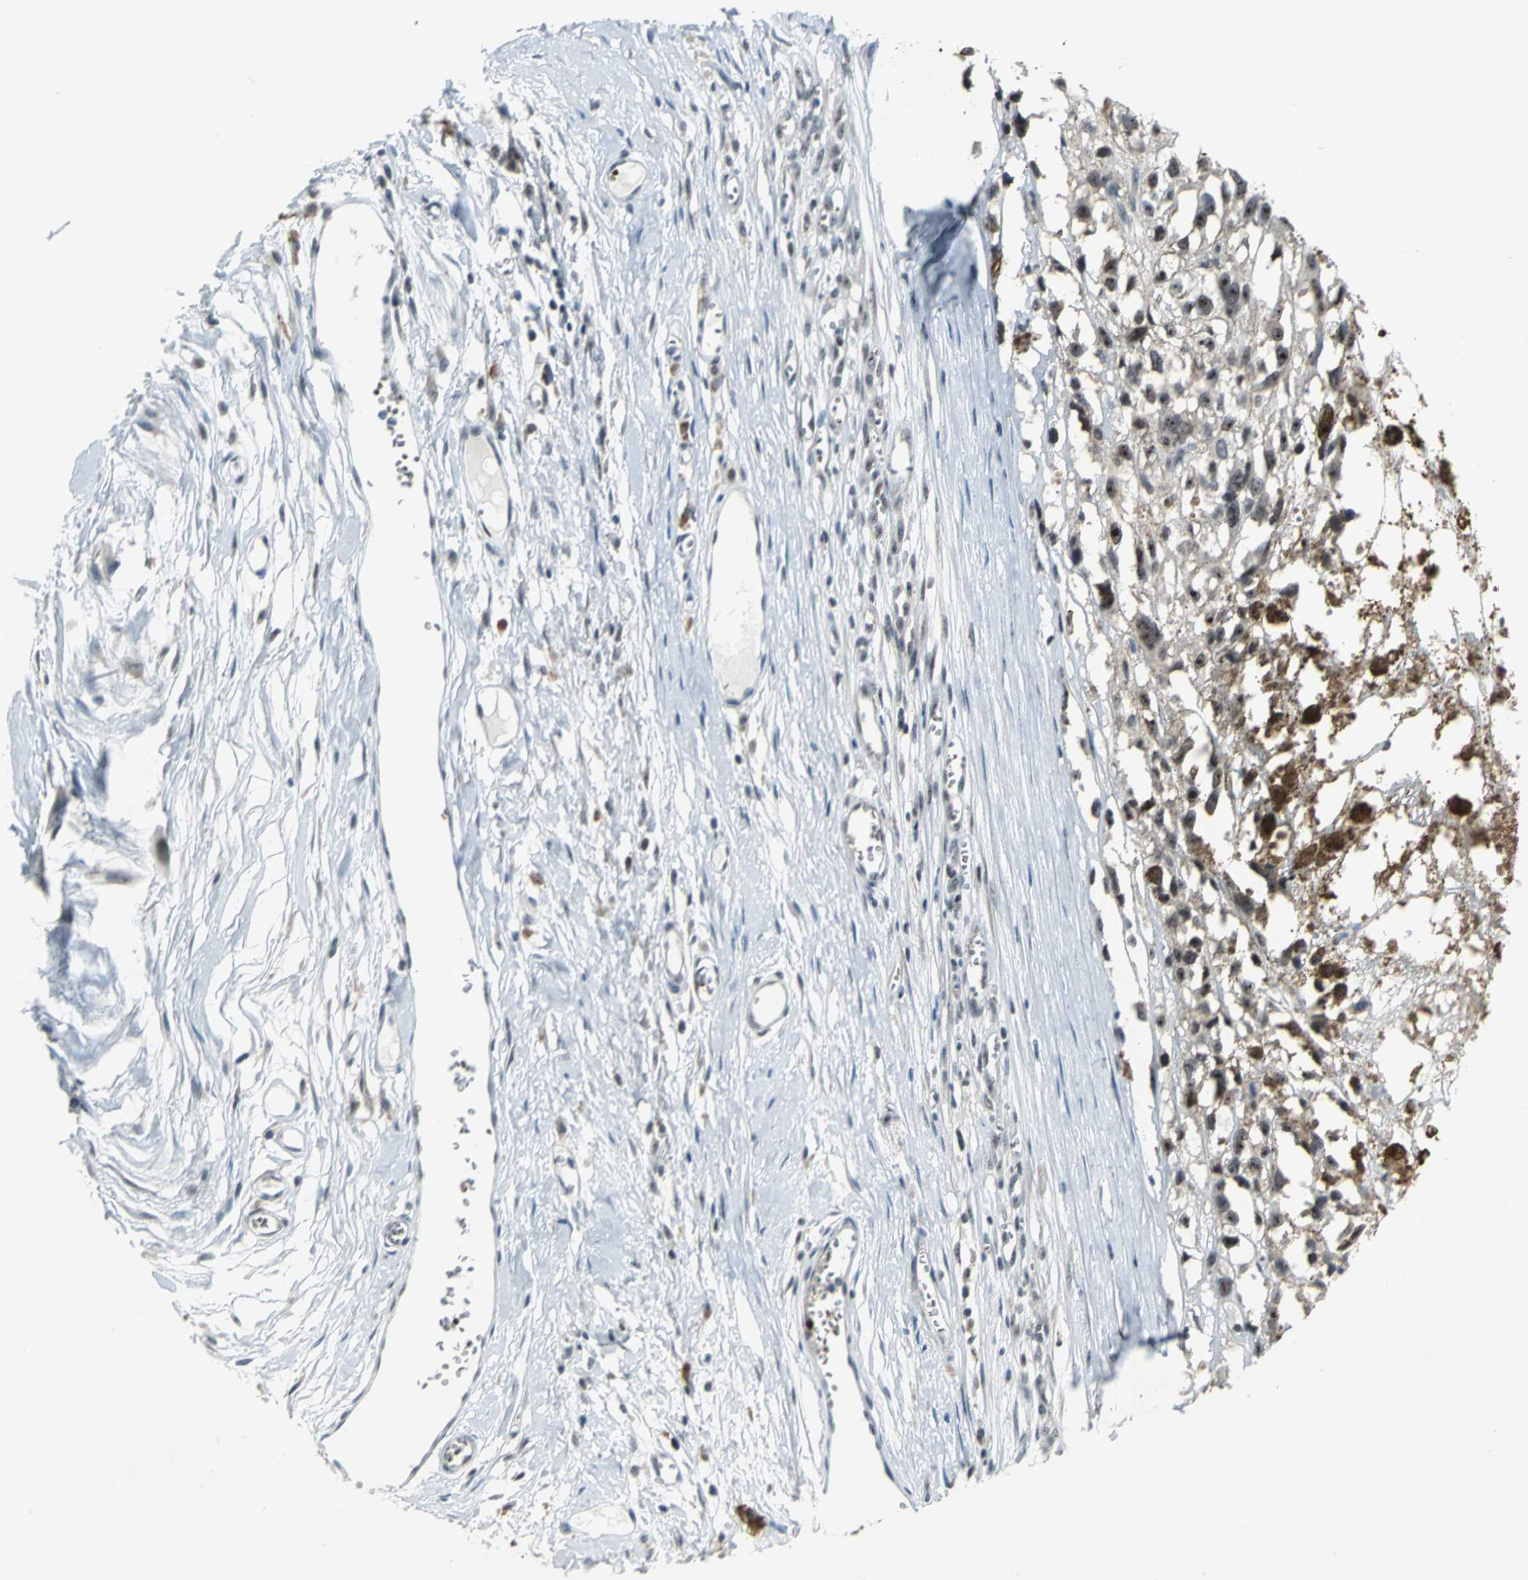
{"staining": {"intensity": "strong", "quantity": "25%-75%", "location": "nuclear"}, "tissue": "melanoma", "cell_type": "Tumor cells", "image_type": "cancer", "snomed": [{"axis": "morphology", "description": "Malignant melanoma, Metastatic site"}, {"axis": "topography", "description": "Lymph node"}], "caption": "A high-resolution micrograph shows IHC staining of melanoma, which shows strong nuclear staining in about 25%-75% of tumor cells. (brown staining indicates protein expression, while blue staining denotes nuclei).", "gene": "GLI3", "patient": {"sex": "male", "age": 59}}